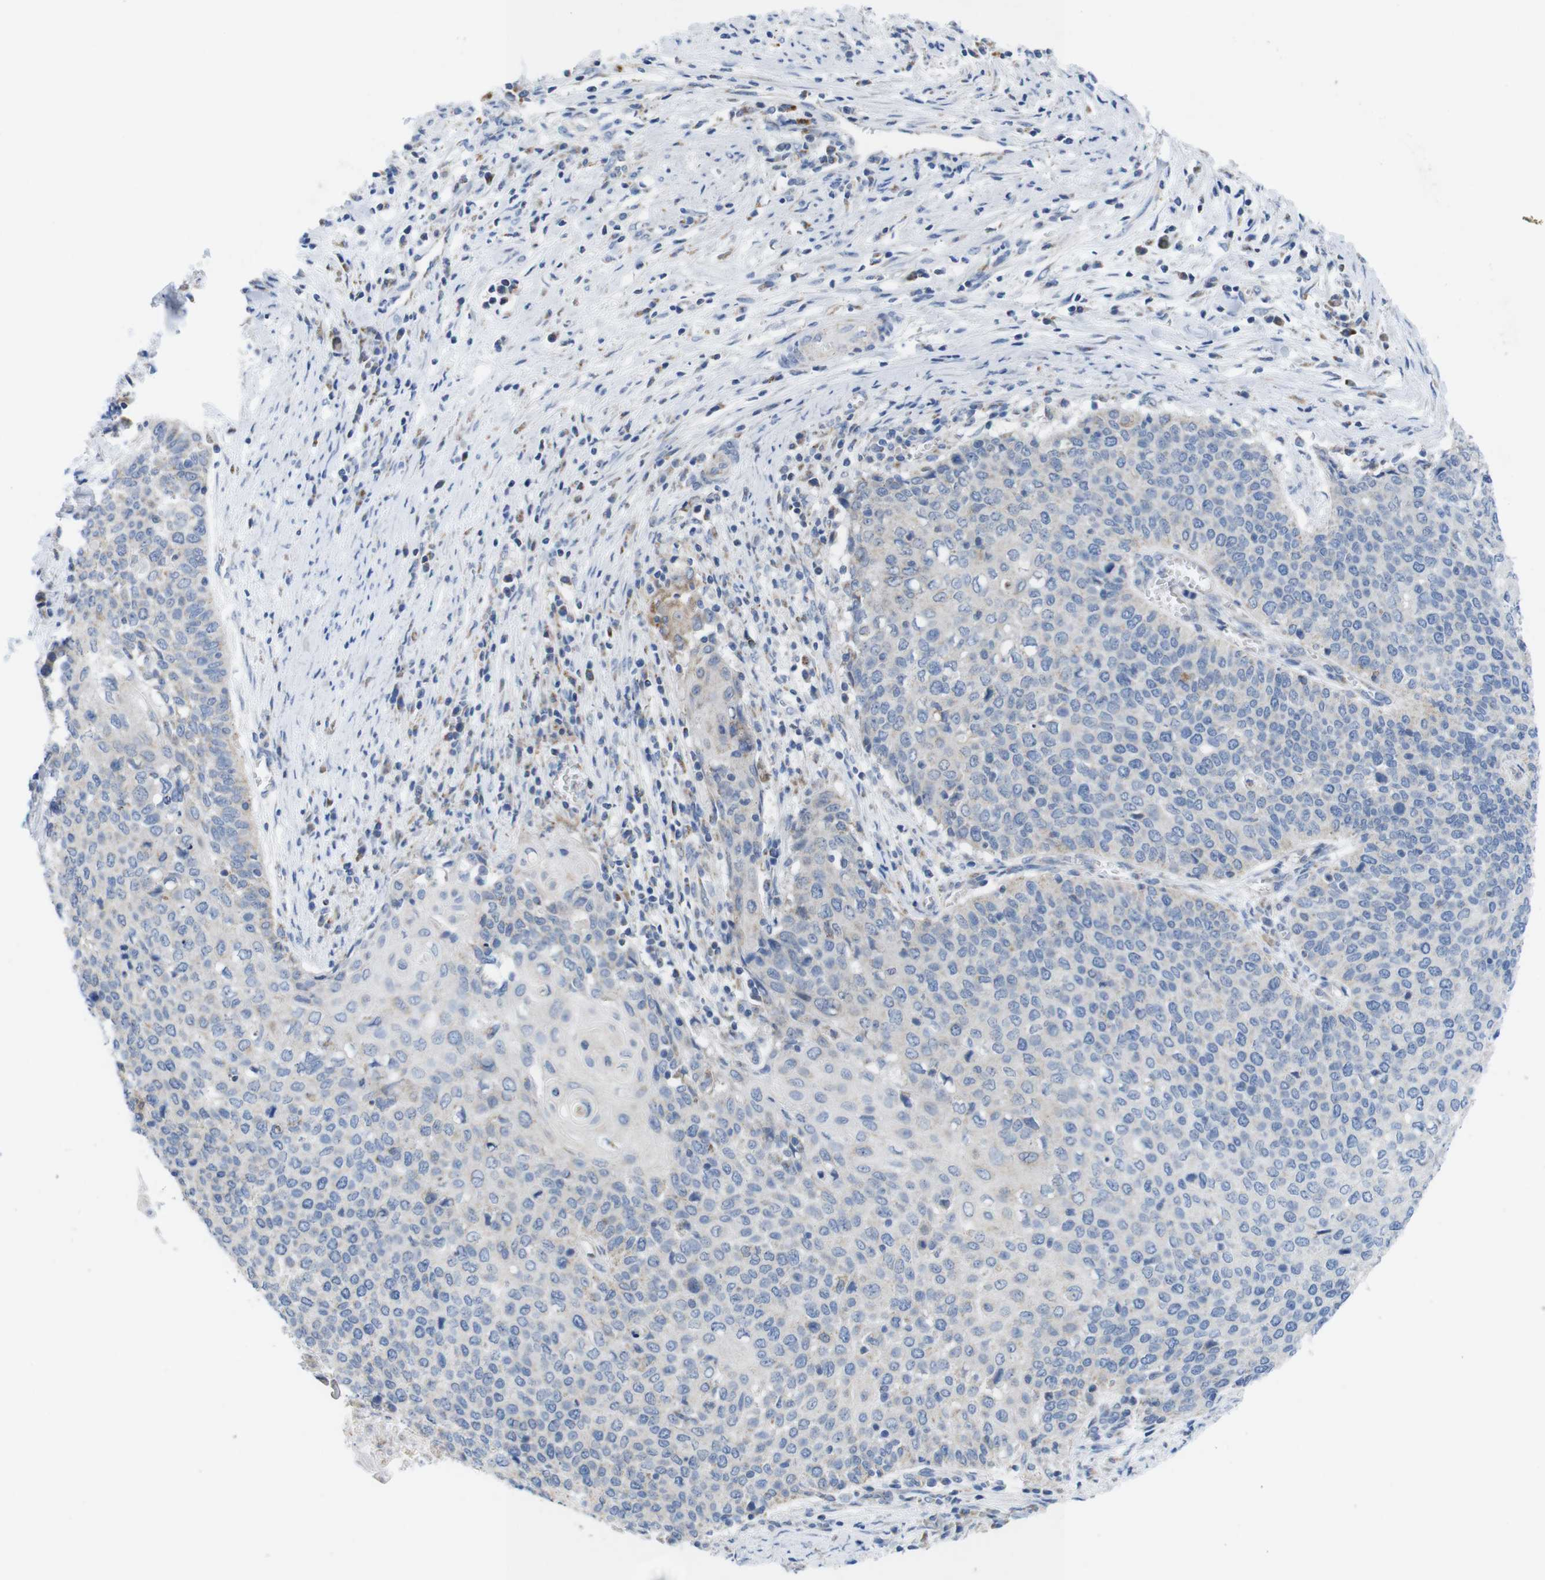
{"staining": {"intensity": "negative", "quantity": "none", "location": "none"}, "tissue": "cervical cancer", "cell_type": "Tumor cells", "image_type": "cancer", "snomed": [{"axis": "morphology", "description": "Squamous cell carcinoma, NOS"}, {"axis": "topography", "description": "Cervix"}], "caption": "An IHC image of cervical cancer is shown. There is no staining in tumor cells of cervical cancer.", "gene": "F2RL1", "patient": {"sex": "female", "age": 39}}